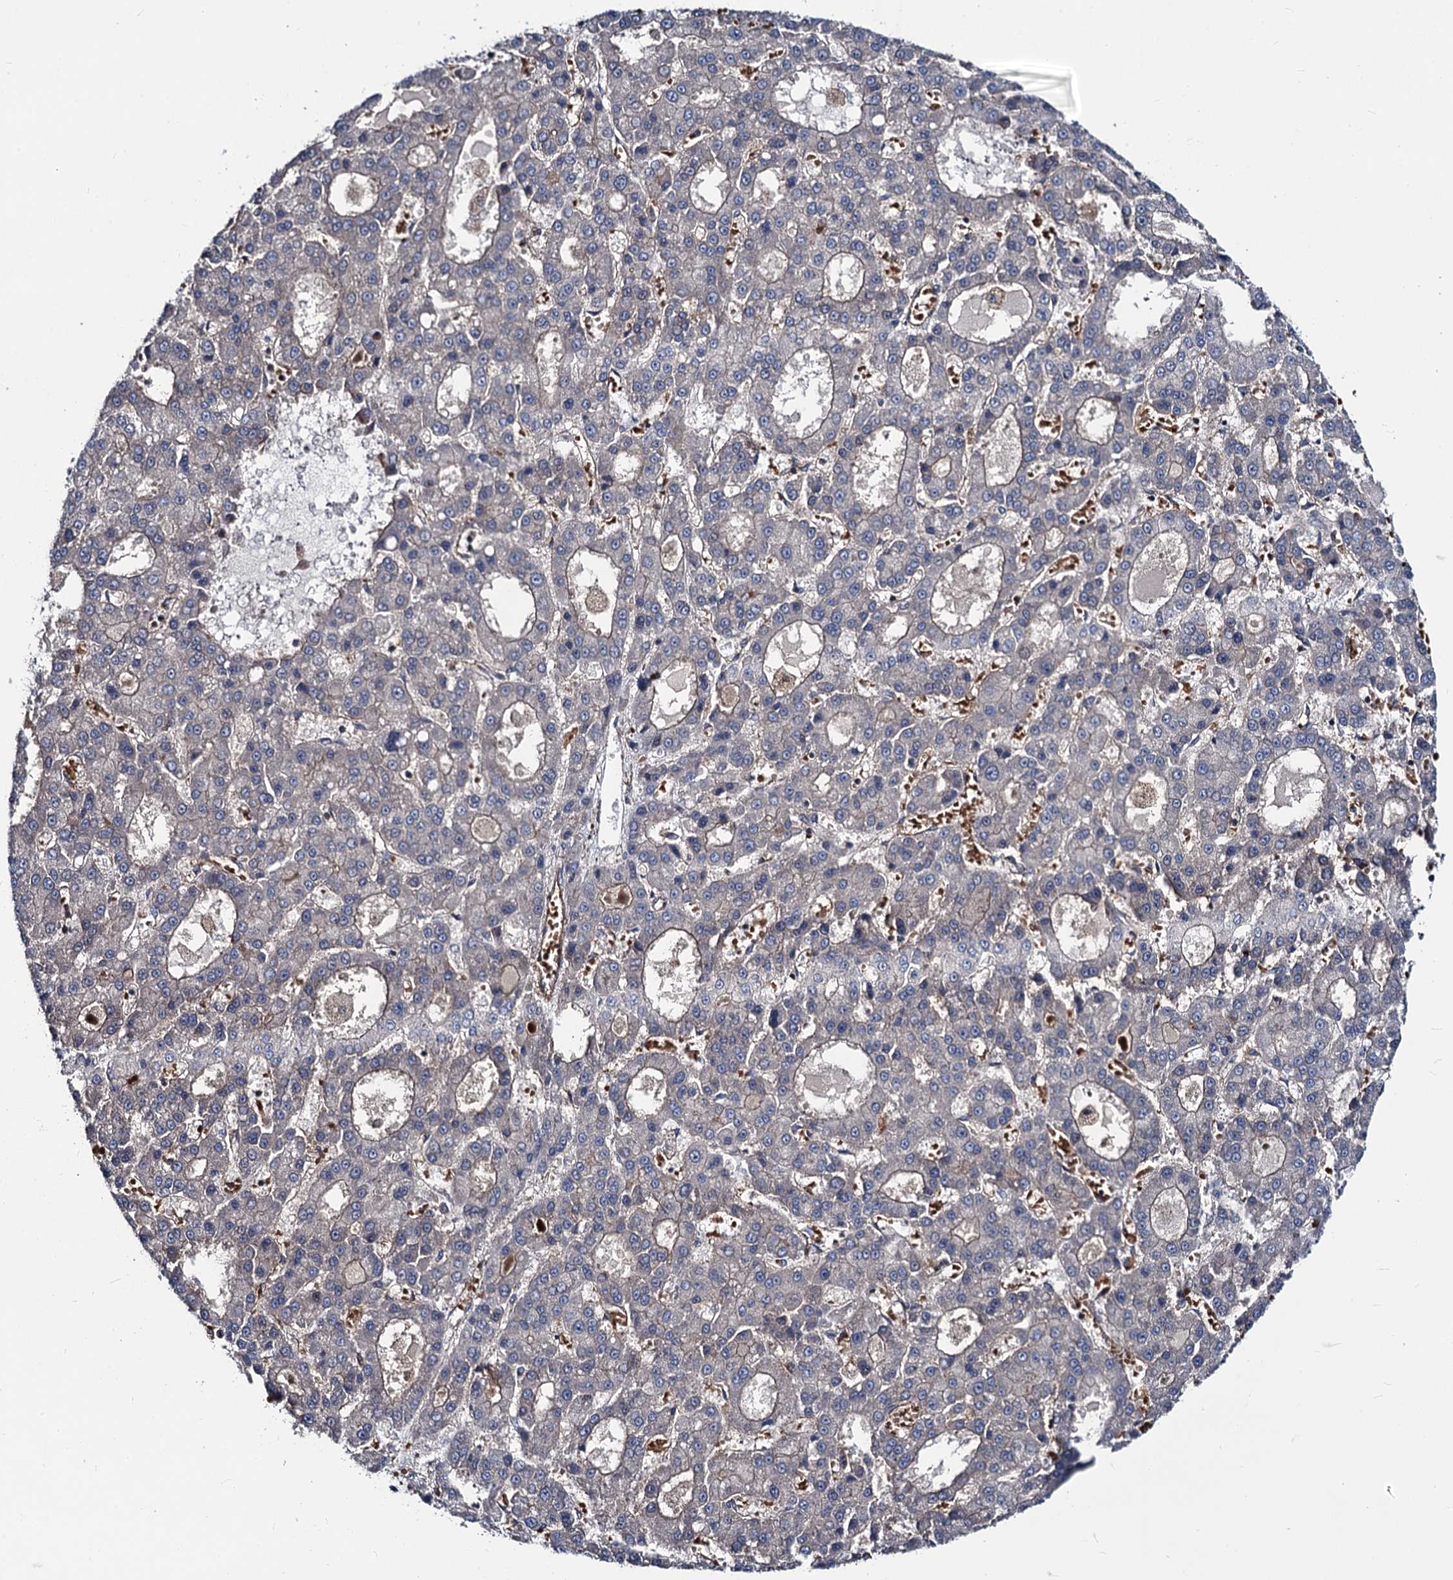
{"staining": {"intensity": "negative", "quantity": "none", "location": "none"}, "tissue": "liver cancer", "cell_type": "Tumor cells", "image_type": "cancer", "snomed": [{"axis": "morphology", "description": "Carcinoma, Hepatocellular, NOS"}, {"axis": "topography", "description": "Liver"}], "caption": "Liver cancer was stained to show a protein in brown. There is no significant positivity in tumor cells.", "gene": "KXD1", "patient": {"sex": "male", "age": 70}}